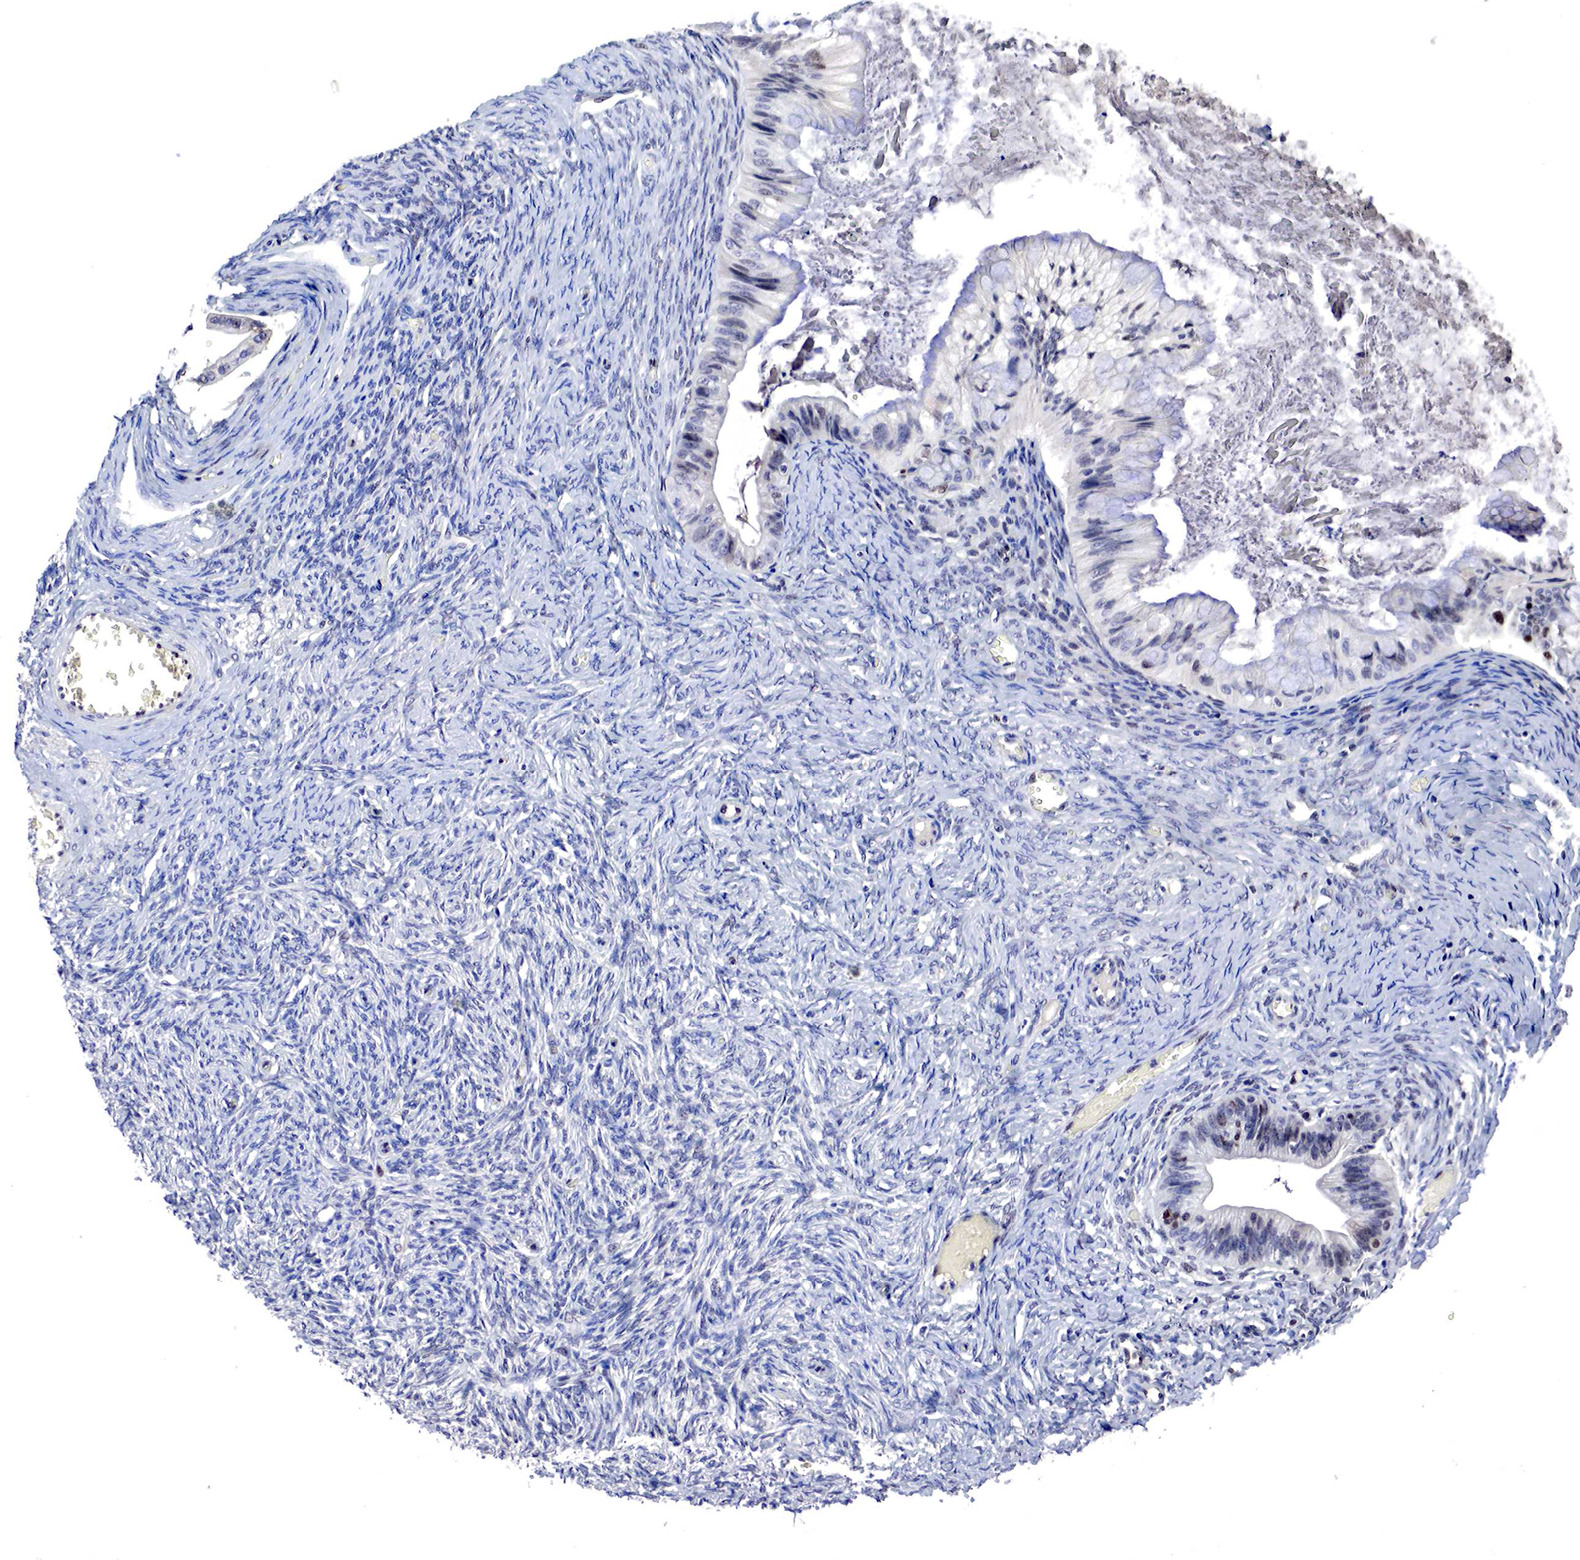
{"staining": {"intensity": "moderate", "quantity": "<25%", "location": "nuclear"}, "tissue": "ovarian cancer", "cell_type": "Tumor cells", "image_type": "cancer", "snomed": [{"axis": "morphology", "description": "Cystadenocarcinoma, mucinous, NOS"}, {"axis": "topography", "description": "Ovary"}], "caption": "Immunohistochemical staining of ovarian cancer exhibits low levels of moderate nuclear protein staining in about <25% of tumor cells. Using DAB (brown) and hematoxylin (blue) stains, captured at high magnification using brightfield microscopy.", "gene": "DACH2", "patient": {"sex": "female", "age": 57}}